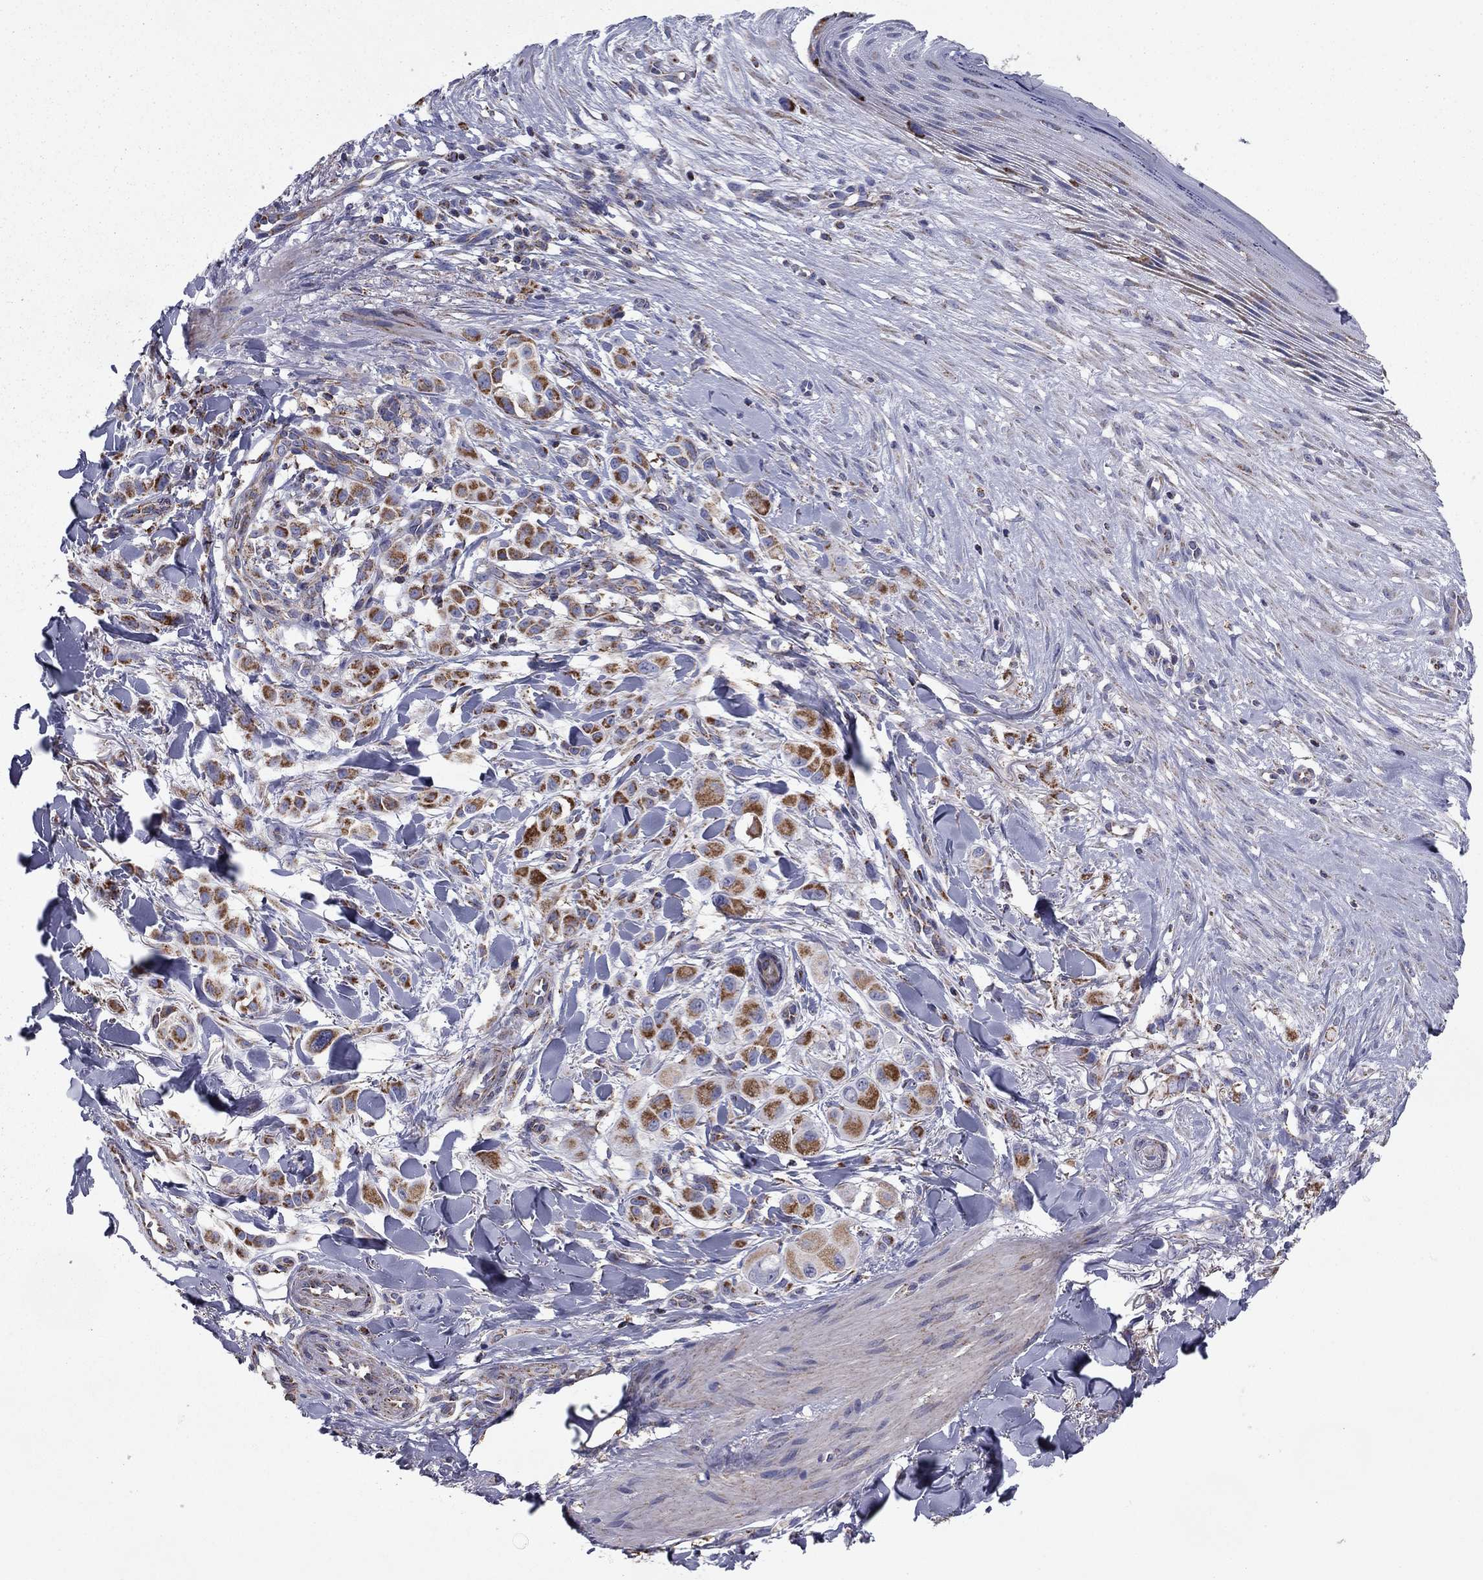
{"staining": {"intensity": "strong", "quantity": "25%-75%", "location": "cytoplasmic/membranous"}, "tissue": "melanoma", "cell_type": "Tumor cells", "image_type": "cancer", "snomed": [{"axis": "morphology", "description": "Malignant melanoma, NOS"}, {"axis": "topography", "description": "Skin"}], "caption": "DAB immunohistochemical staining of melanoma displays strong cytoplasmic/membranous protein expression in approximately 25%-75% of tumor cells. (Brightfield microscopy of DAB IHC at high magnification).", "gene": "NDUFV1", "patient": {"sex": "male", "age": 57}}